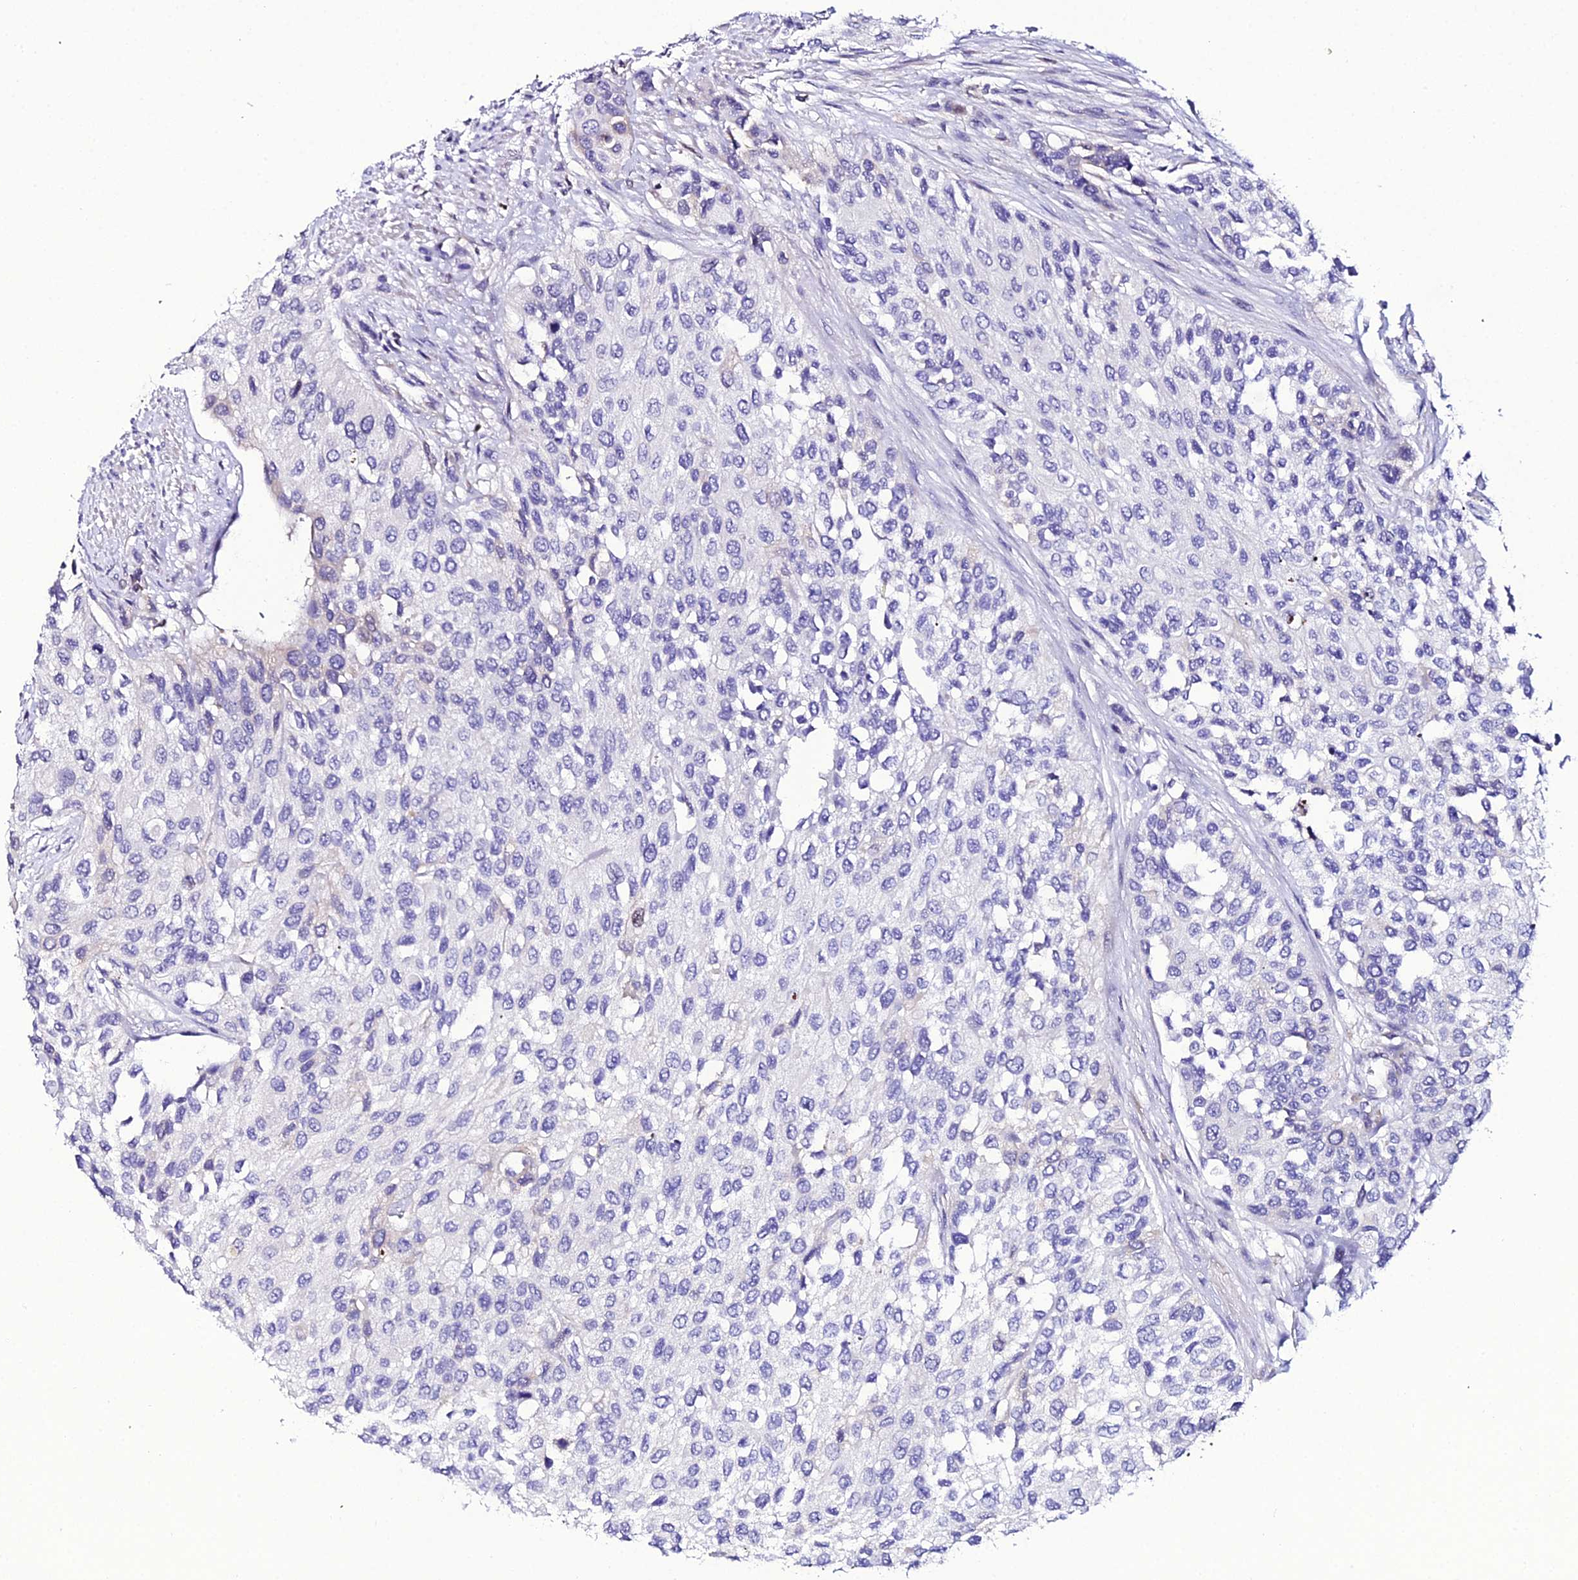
{"staining": {"intensity": "negative", "quantity": "none", "location": "none"}, "tissue": "urothelial cancer", "cell_type": "Tumor cells", "image_type": "cancer", "snomed": [{"axis": "morphology", "description": "Normal tissue, NOS"}, {"axis": "morphology", "description": "Urothelial carcinoma, High grade"}, {"axis": "topography", "description": "Vascular tissue"}, {"axis": "topography", "description": "Urinary bladder"}], "caption": "Tumor cells show no significant protein positivity in urothelial carcinoma (high-grade).", "gene": "DEFB132", "patient": {"sex": "female", "age": 56}}